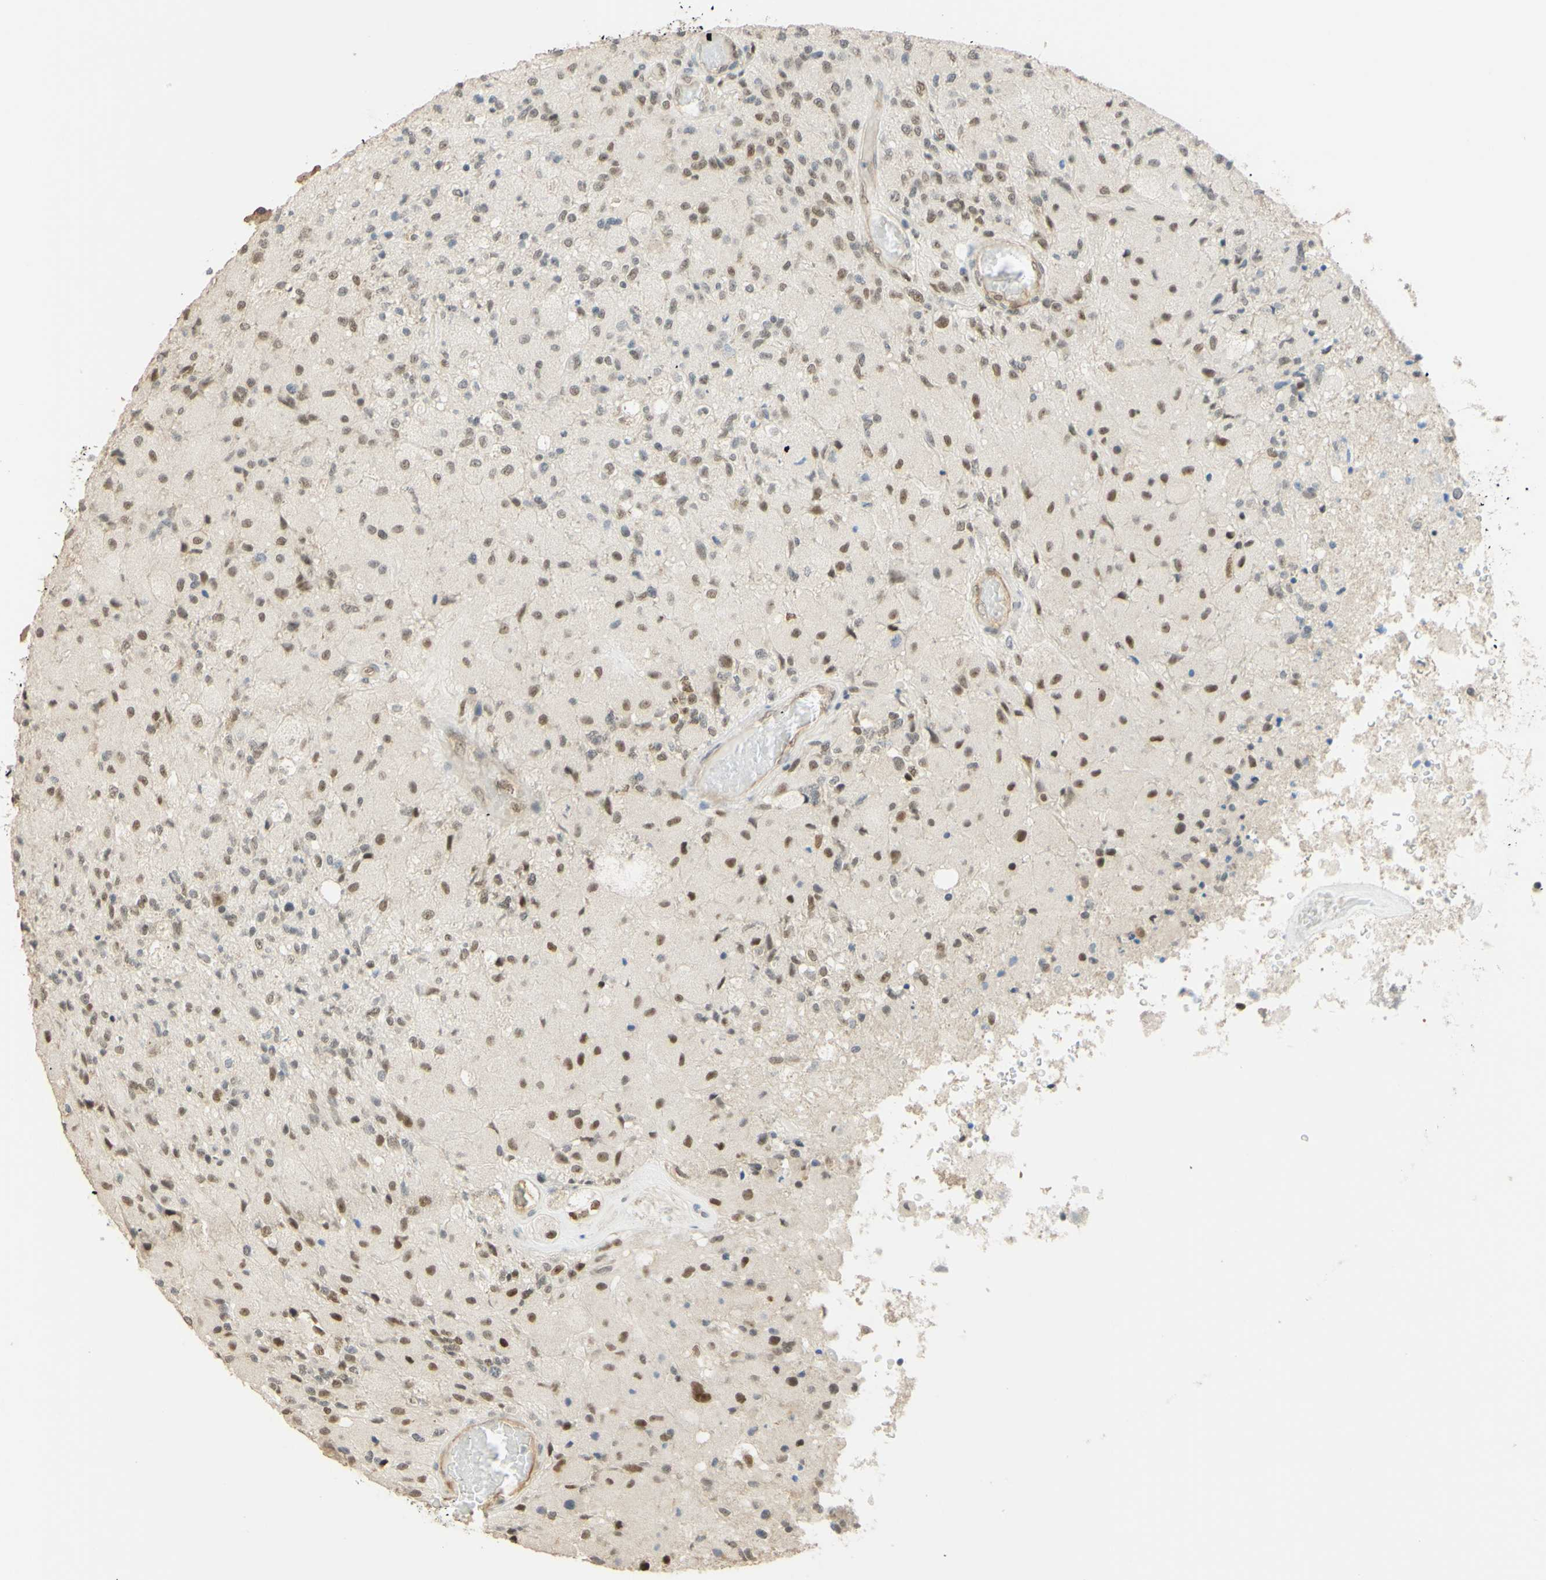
{"staining": {"intensity": "moderate", "quantity": "25%-75%", "location": "nuclear"}, "tissue": "glioma", "cell_type": "Tumor cells", "image_type": "cancer", "snomed": [{"axis": "morphology", "description": "Normal tissue, NOS"}, {"axis": "morphology", "description": "Glioma, malignant, High grade"}, {"axis": "topography", "description": "Cerebral cortex"}], "caption": "High-grade glioma (malignant) was stained to show a protein in brown. There is medium levels of moderate nuclear expression in approximately 25%-75% of tumor cells. (IHC, brightfield microscopy, high magnification).", "gene": "POLB", "patient": {"sex": "male", "age": 77}}